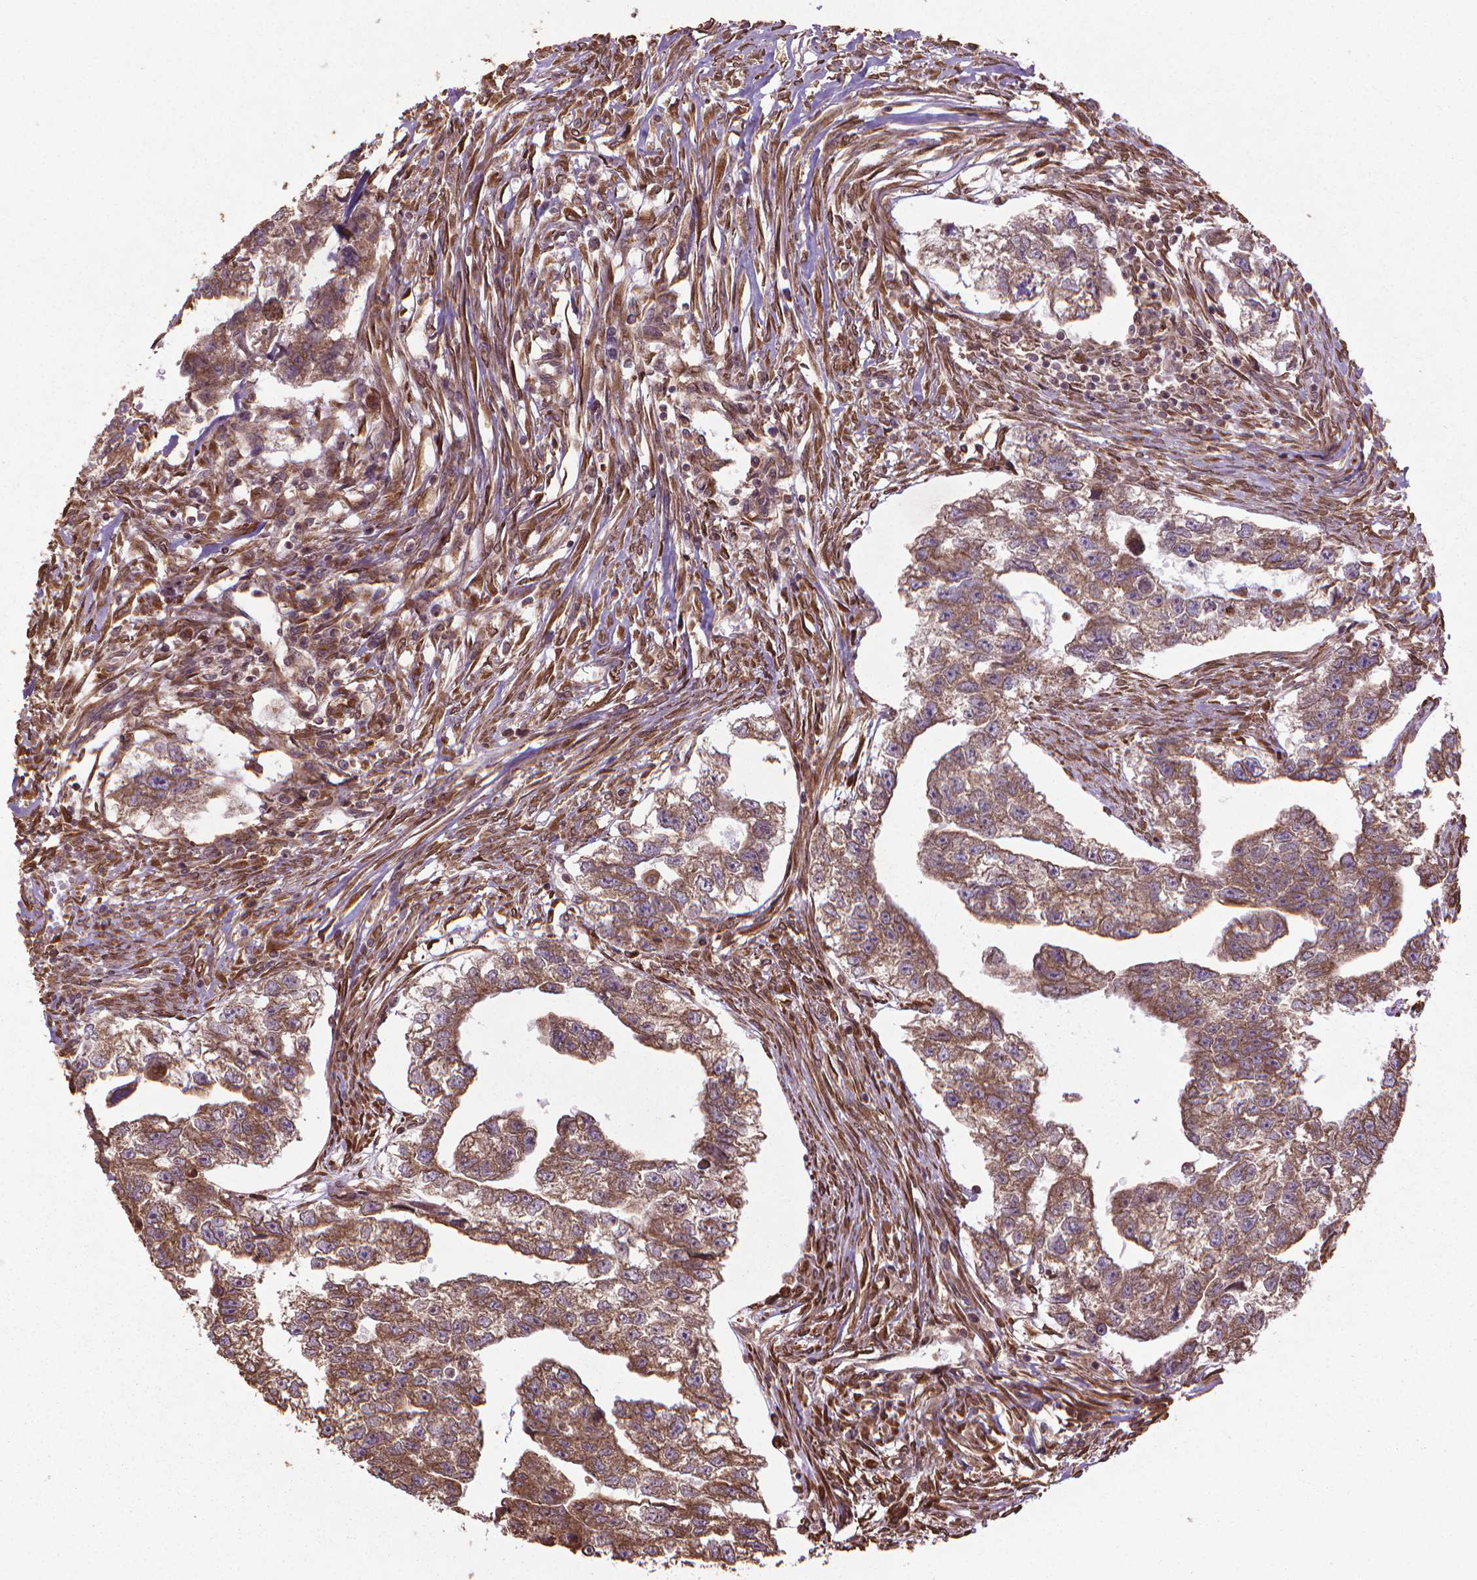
{"staining": {"intensity": "moderate", "quantity": ">75%", "location": "cytoplasmic/membranous"}, "tissue": "testis cancer", "cell_type": "Tumor cells", "image_type": "cancer", "snomed": [{"axis": "morphology", "description": "Carcinoma, Embryonal, NOS"}, {"axis": "morphology", "description": "Teratoma, malignant, NOS"}, {"axis": "topography", "description": "Testis"}], "caption": "This photomicrograph exhibits immunohistochemistry (IHC) staining of human testis cancer, with medium moderate cytoplasmic/membranous staining in approximately >75% of tumor cells.", "gene": "GAS1", "patient": {"sex": "male", "age": 44}}